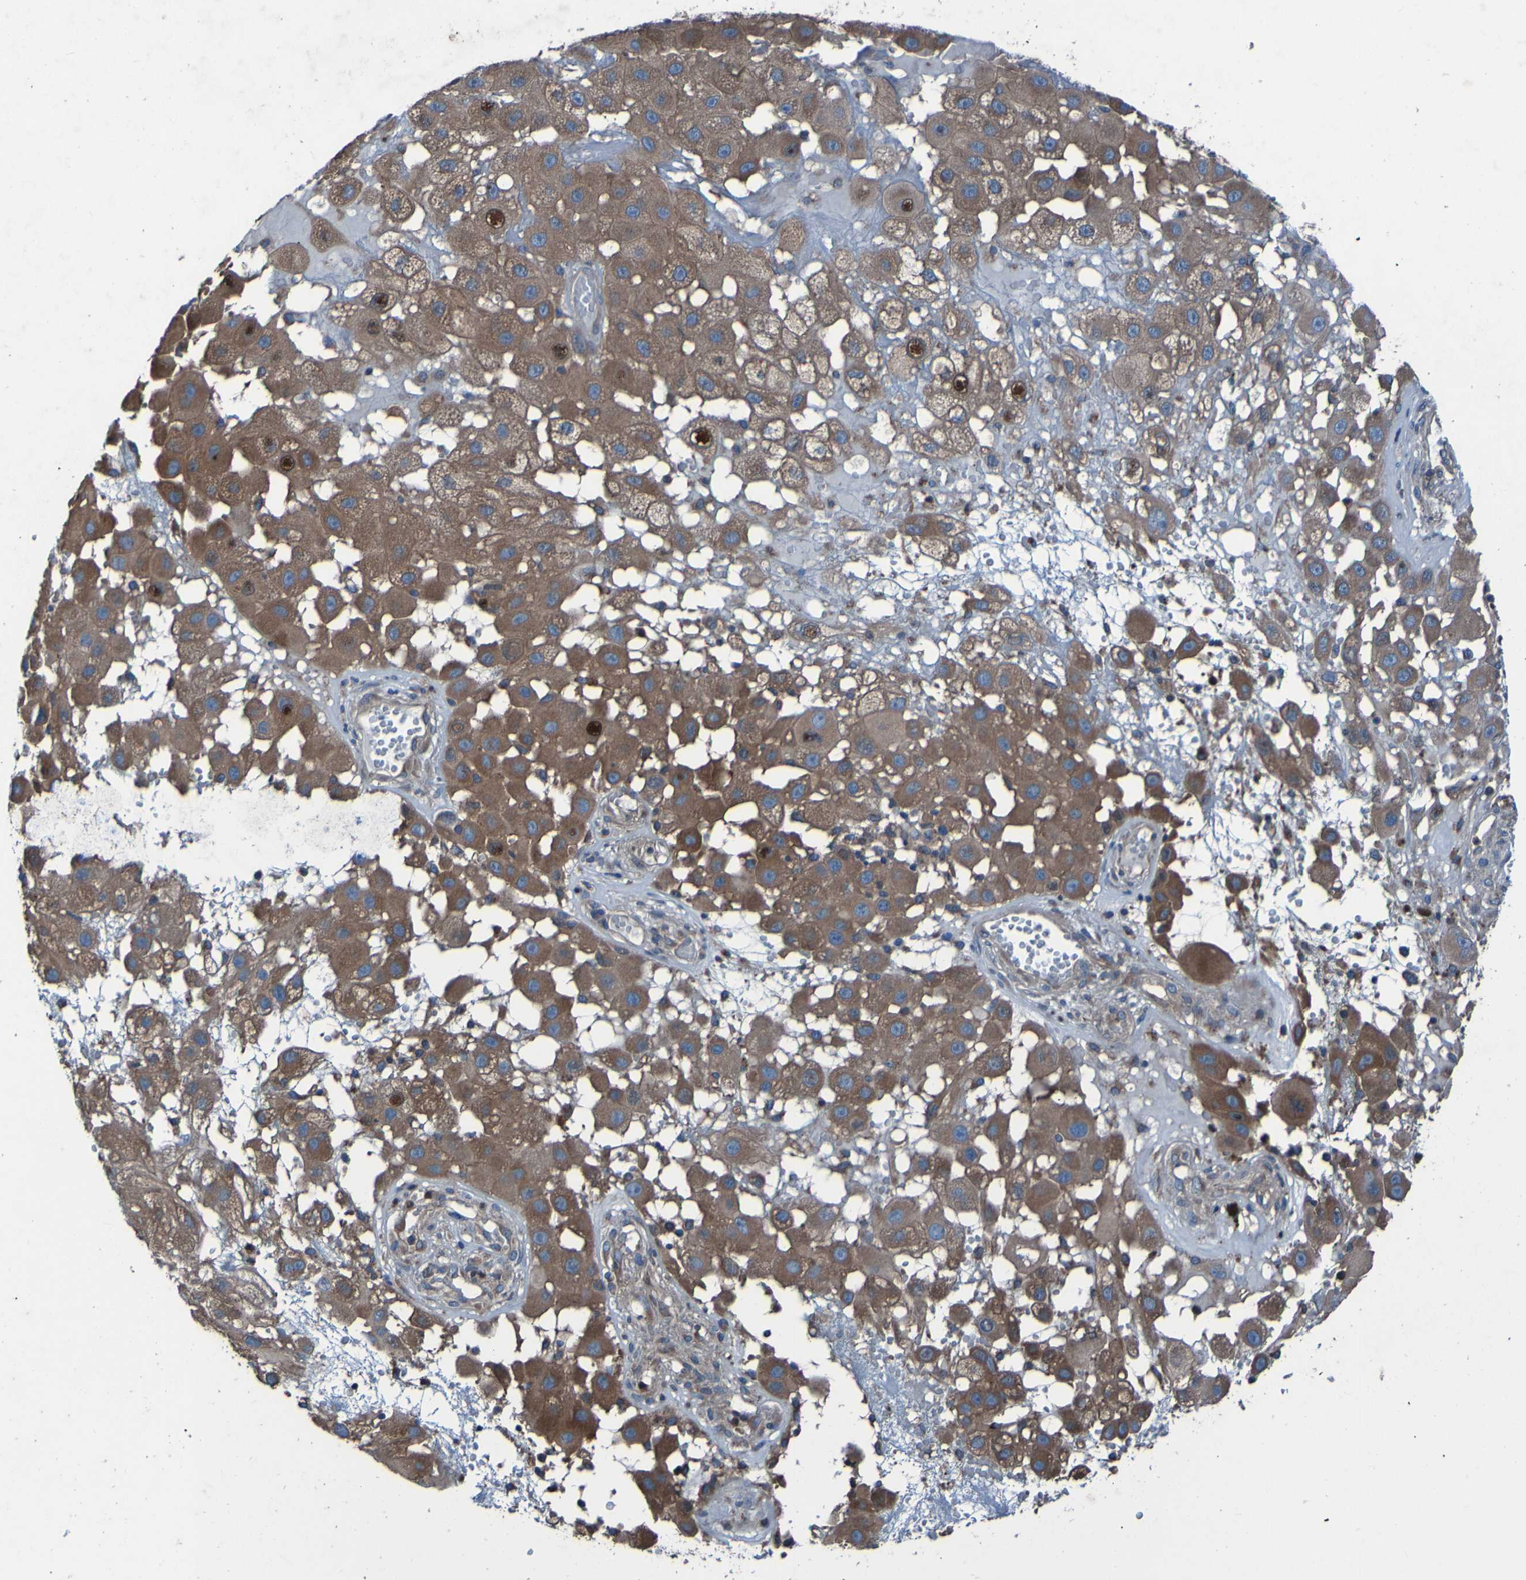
{"staining": {"intensity": "moderate", "quantity": ">75%", "location": "cytoplasmic/membranous,nuclear"}, "tissue": "melanoma", "cell_type": "Tumor cells", "image_type": "cancer", "snomed": [{"axis": "morphology", "description": "Malignant melanoma, NOS"}, {"axis": "topography", "description": "Skin"}], "caption": "Tumor cells show medium levels of moderate cytoplasmic/membranous and nuclear positivity in about >75% of cells in melanoma.", "gene": "RAB5B", "patient": {"sex": "female", "age": 81}}